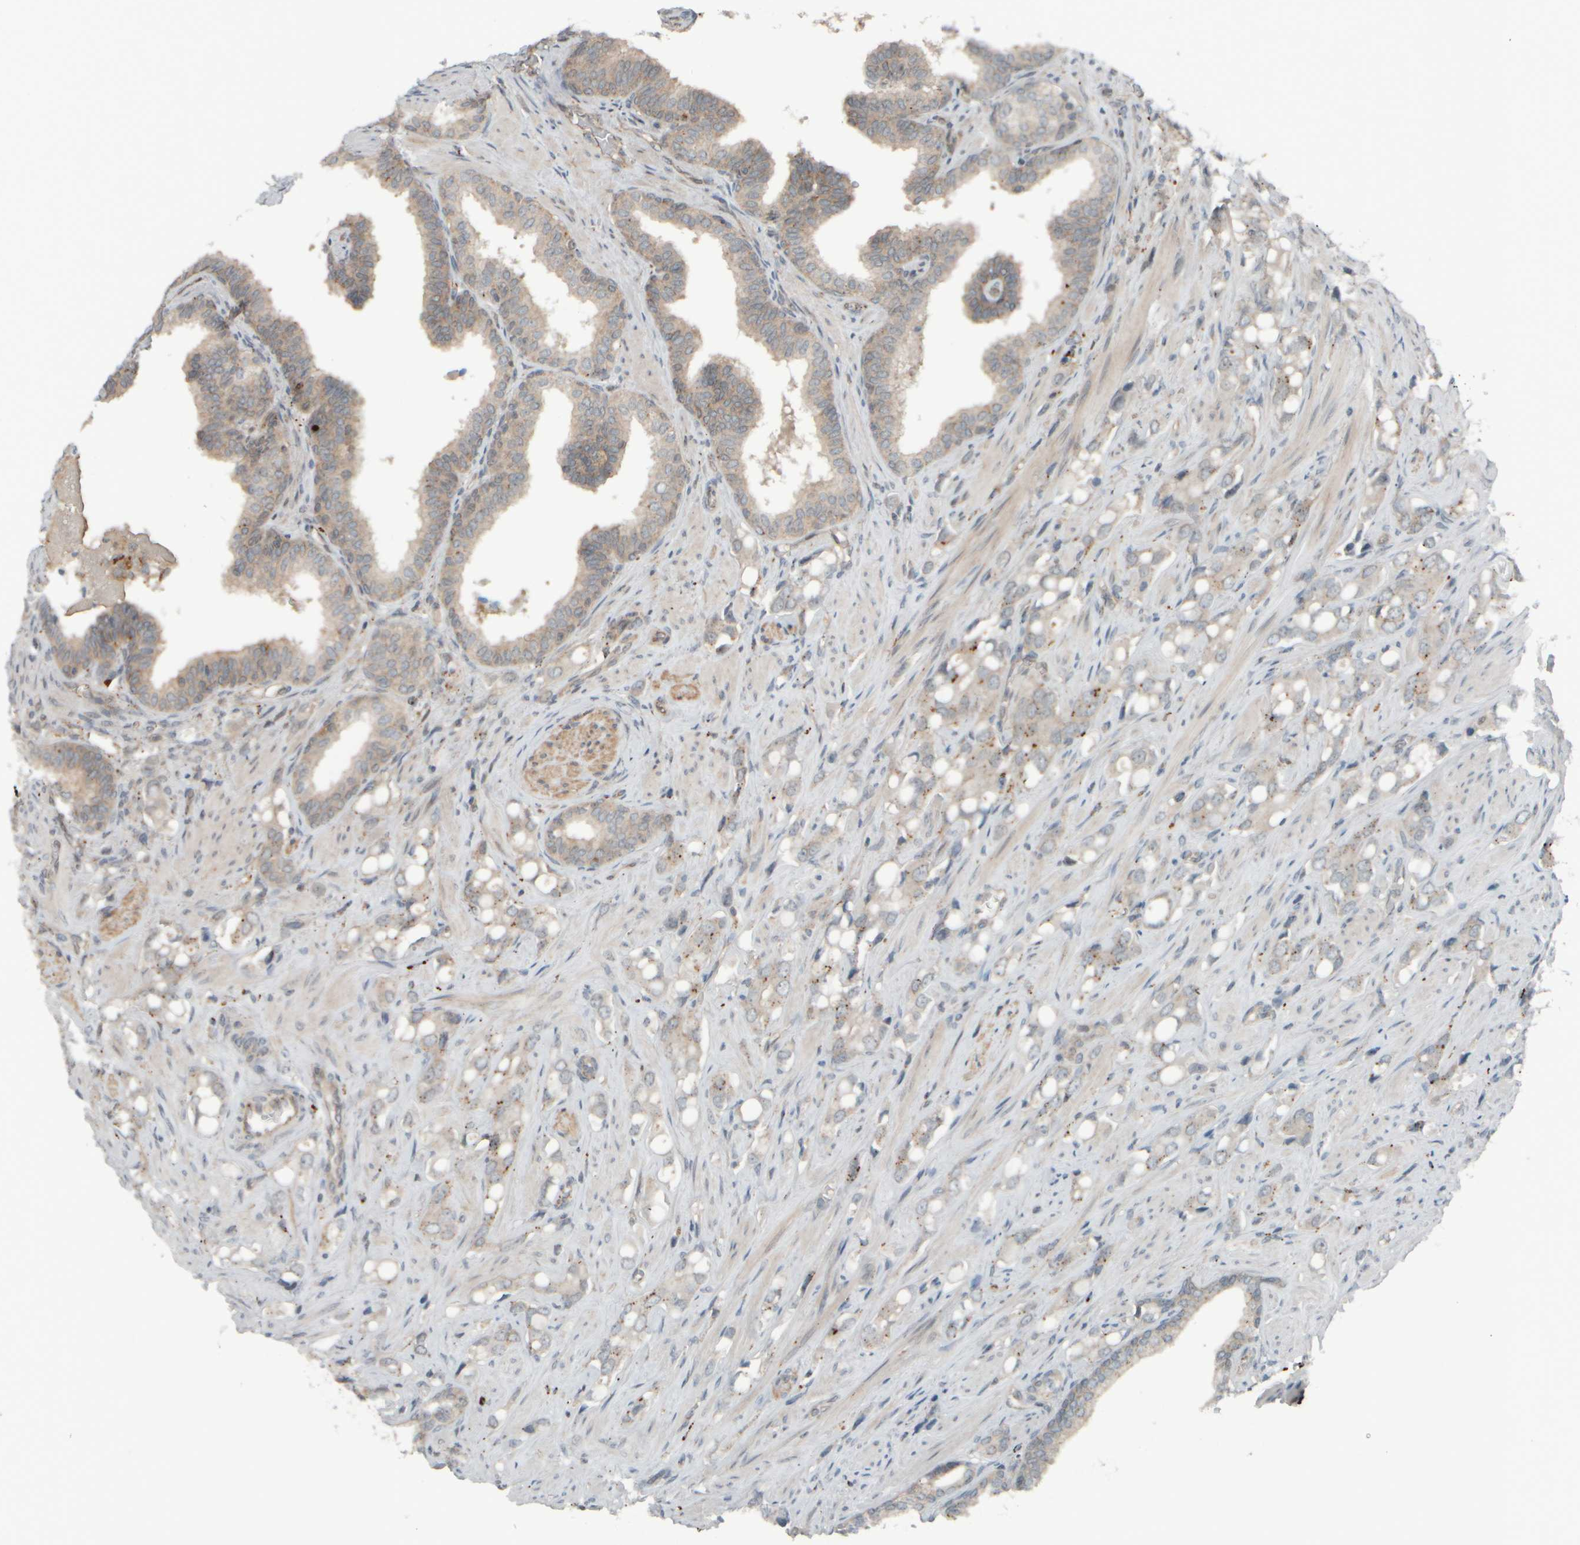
{"staining": {"intensity": "moderate", "quantity": "25%-75%", "location": "cytoplasmic/membranous"}, "tissue": "prostate cancer", "cell_type": "Tumor cells", "image_type": "cancer", "snomed": [{"axis": "morphology", "description": "Adenocarcinoma, High grade"}, {"axis": "topography", "description": "Prostate"}], "caption": "Immunohistochemistry micrograph of human adenocarcinoma (high-grade) (prostate) stained for a protein (brown), which exhibits medium levels of moderate cytoplasmic/membranous expression in about 25%-75% of tumor cells.", "gene": "GIGYF1", "patient": {"sex": "male", "age": 52}}